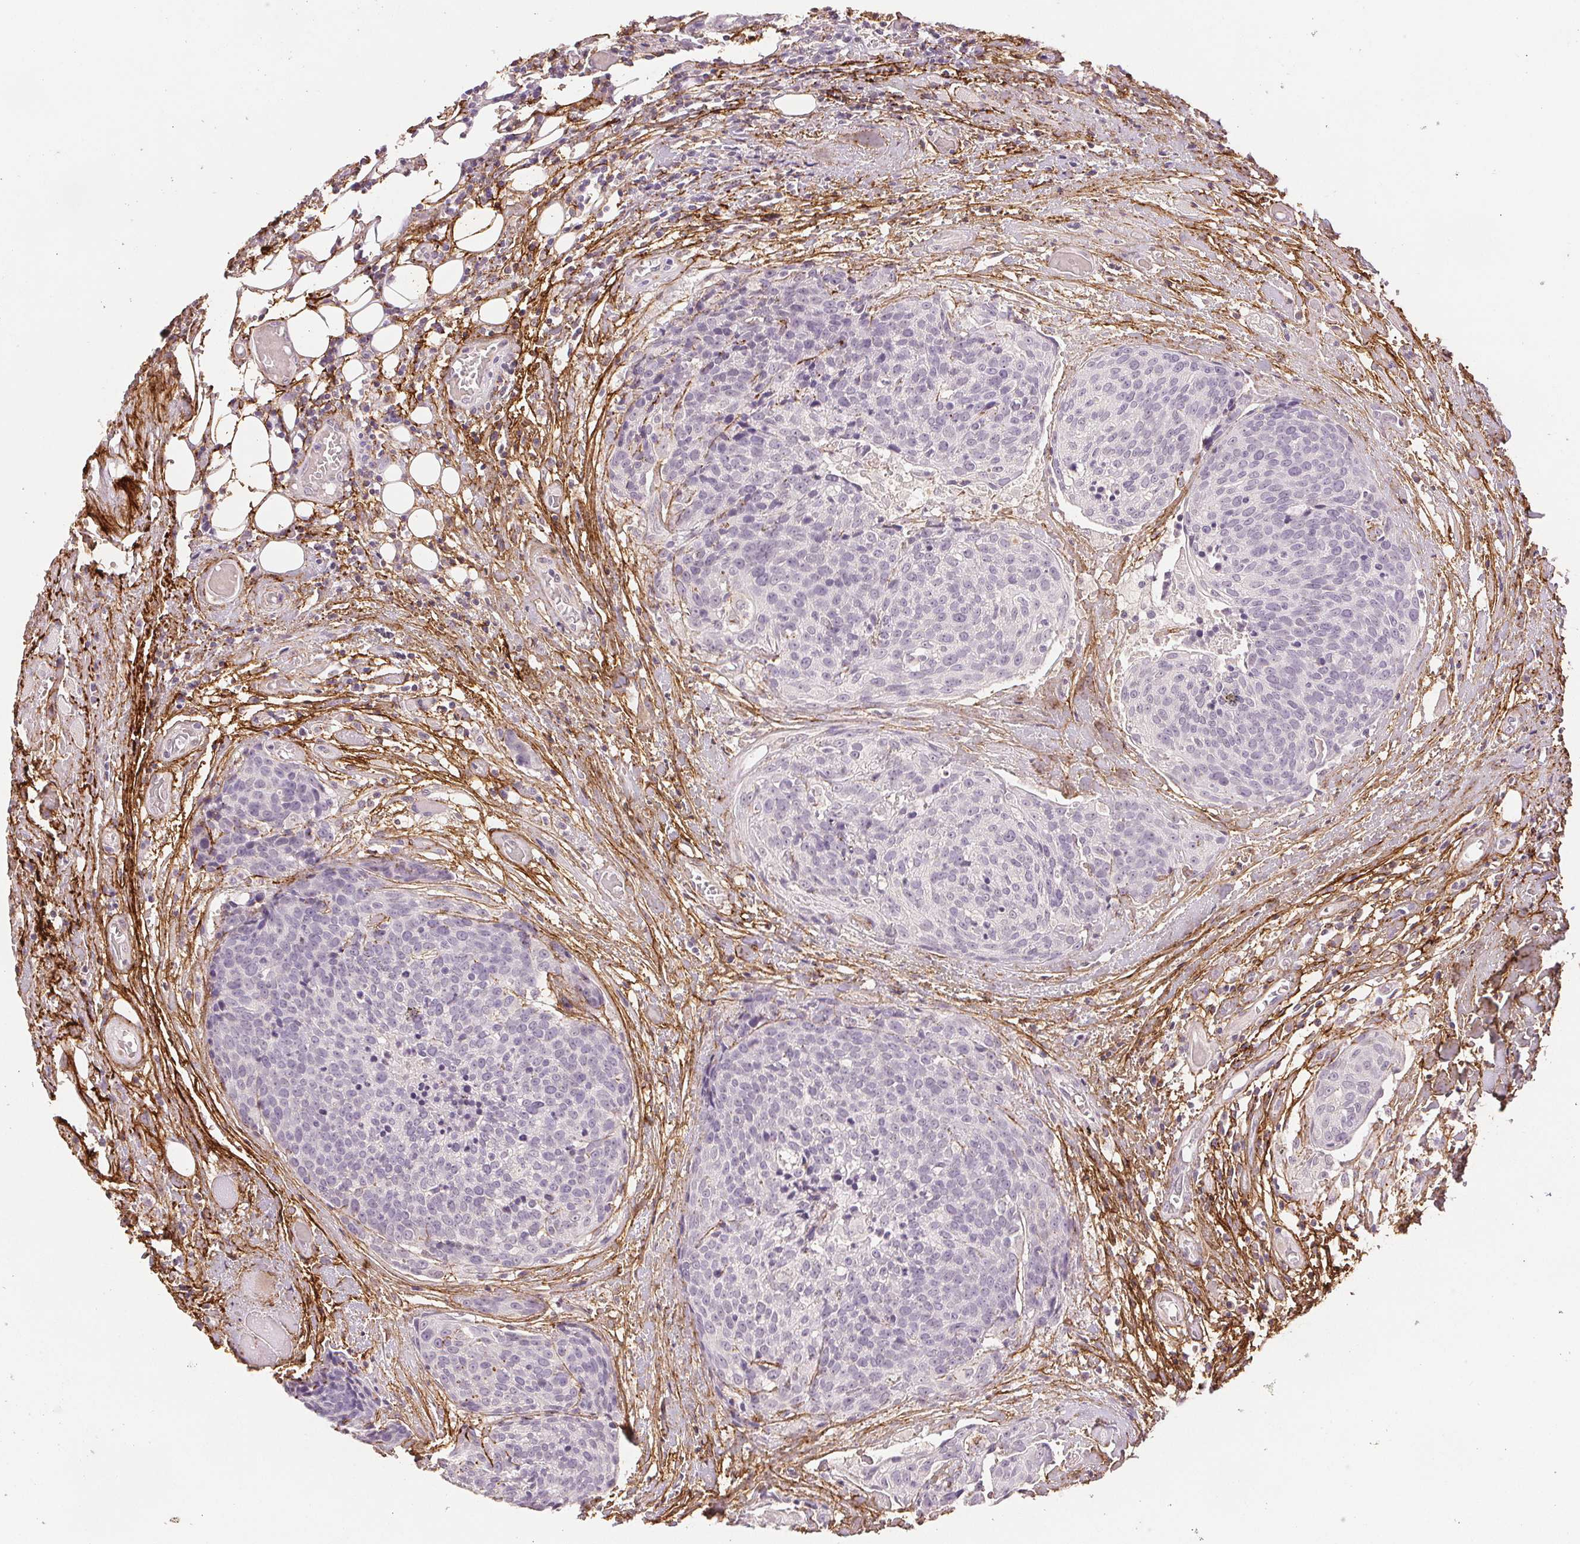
{"staining": {"intensity": "negative", "quantity": "none", "location": "none"}, "tissue": "head and neck cancer", "cell_type": "Tumor cells", "image_type": "cancer", "snomed": [{"axis": "morphology", "description": "Squamous cell carcinoma, NOS"}, {"axis": "topography", "description": "Oral tissue"}, {"axis": "topography", "description": "Head-Neck"}], "caption": "The micrograph shows no significant positivity in tumor cells of squamous cell carcinoma (head and neck).", "gene": "FBN1", "patient": {"sex": "male", "age": 64}}